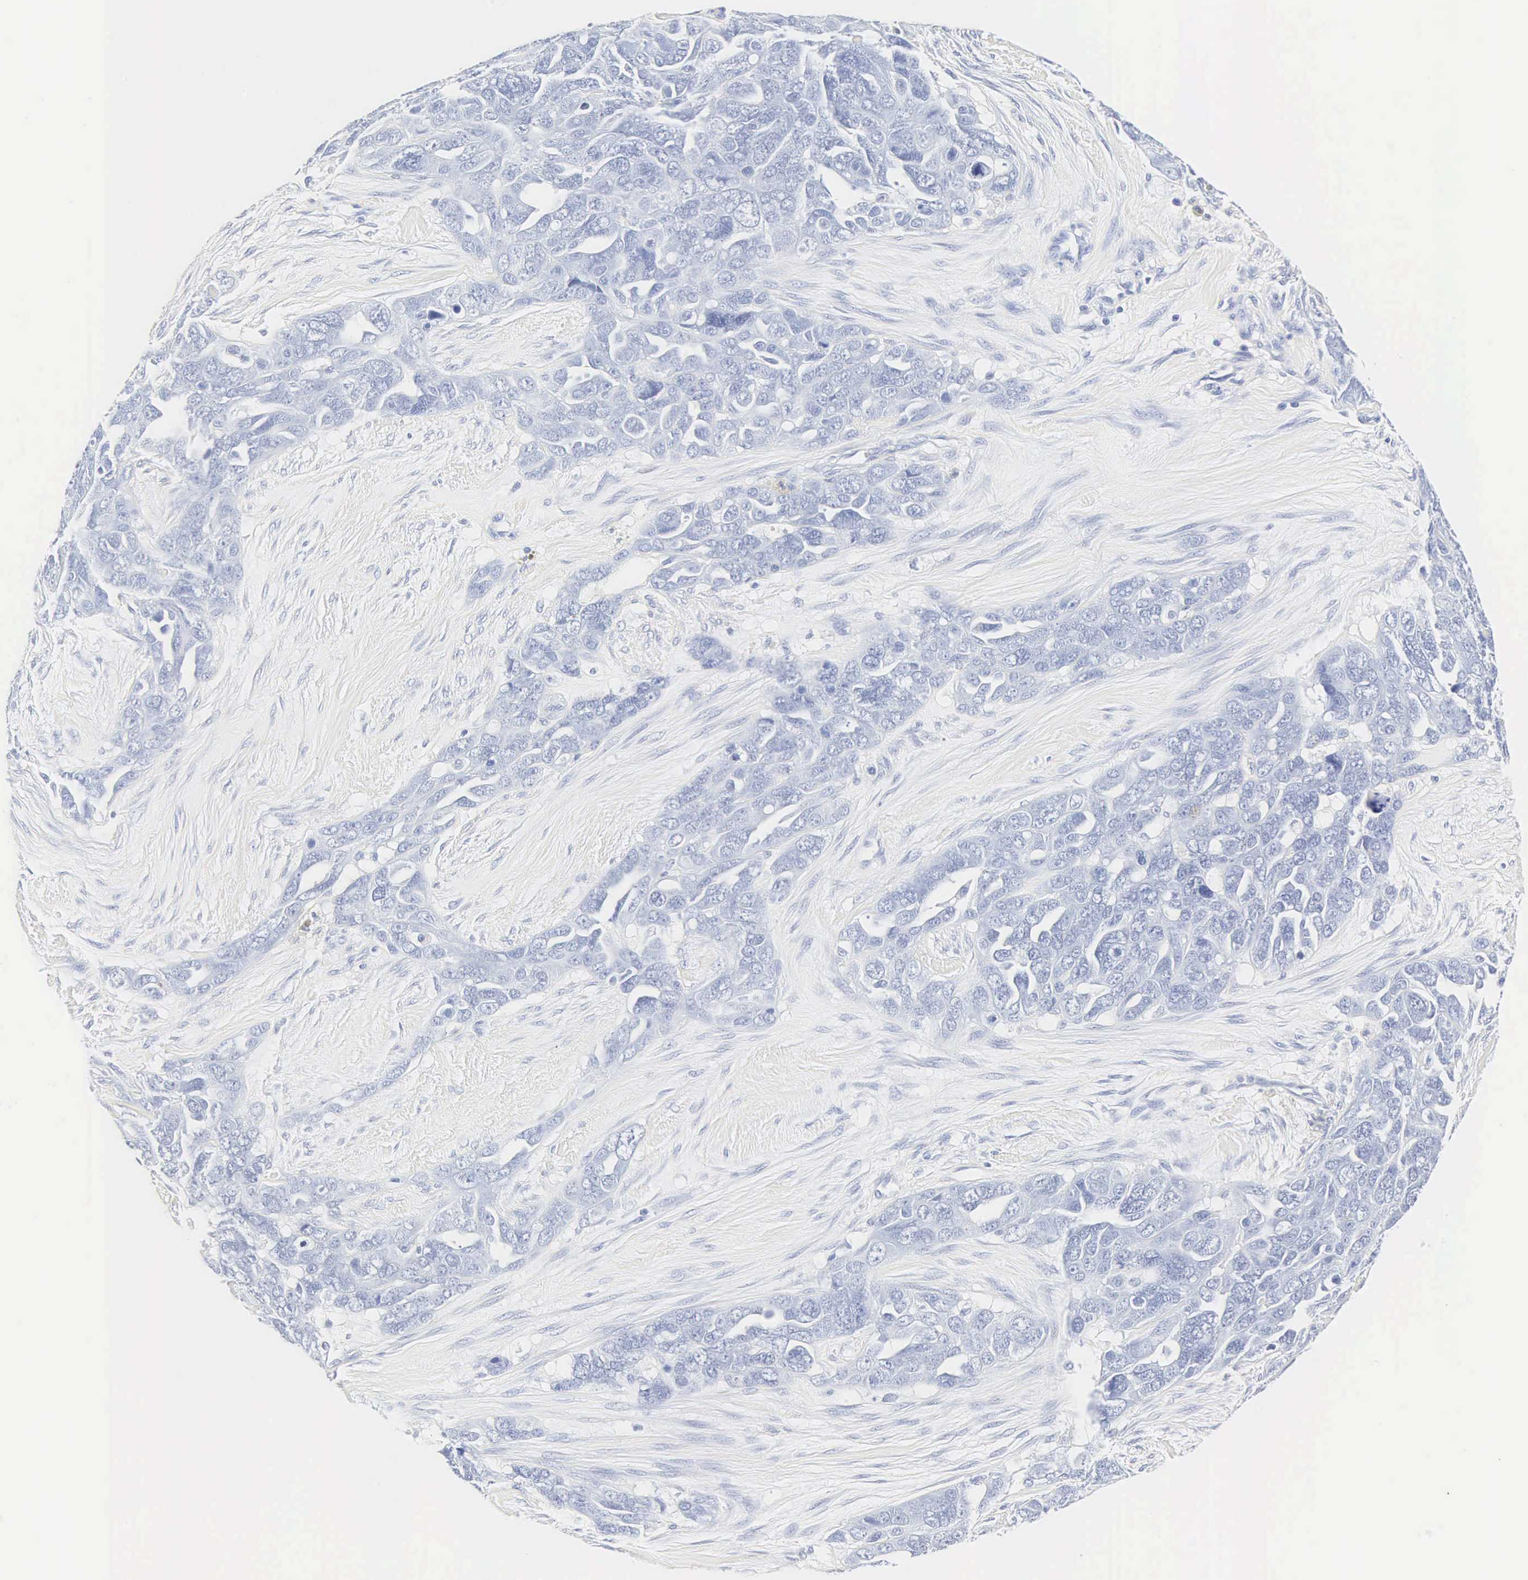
{"staining": {"intensity": "negative", "quantity": "none", "location": "none"}, "tissue": "ovarian cancer", "cell_type": "Tumor cells", "image_type": "cancer", "snomed": [{"axis": "morphology", "description": "Cystadenocarcinoma, serous, NOS"}, {"axis": "topography", "description": "Ovary"}], "caption": "The image displays no staining of tumor cells in ovarian serous cystadenocarcinoma.", "gene": "INS", "patient": {"sex": "female", "age": 63}}